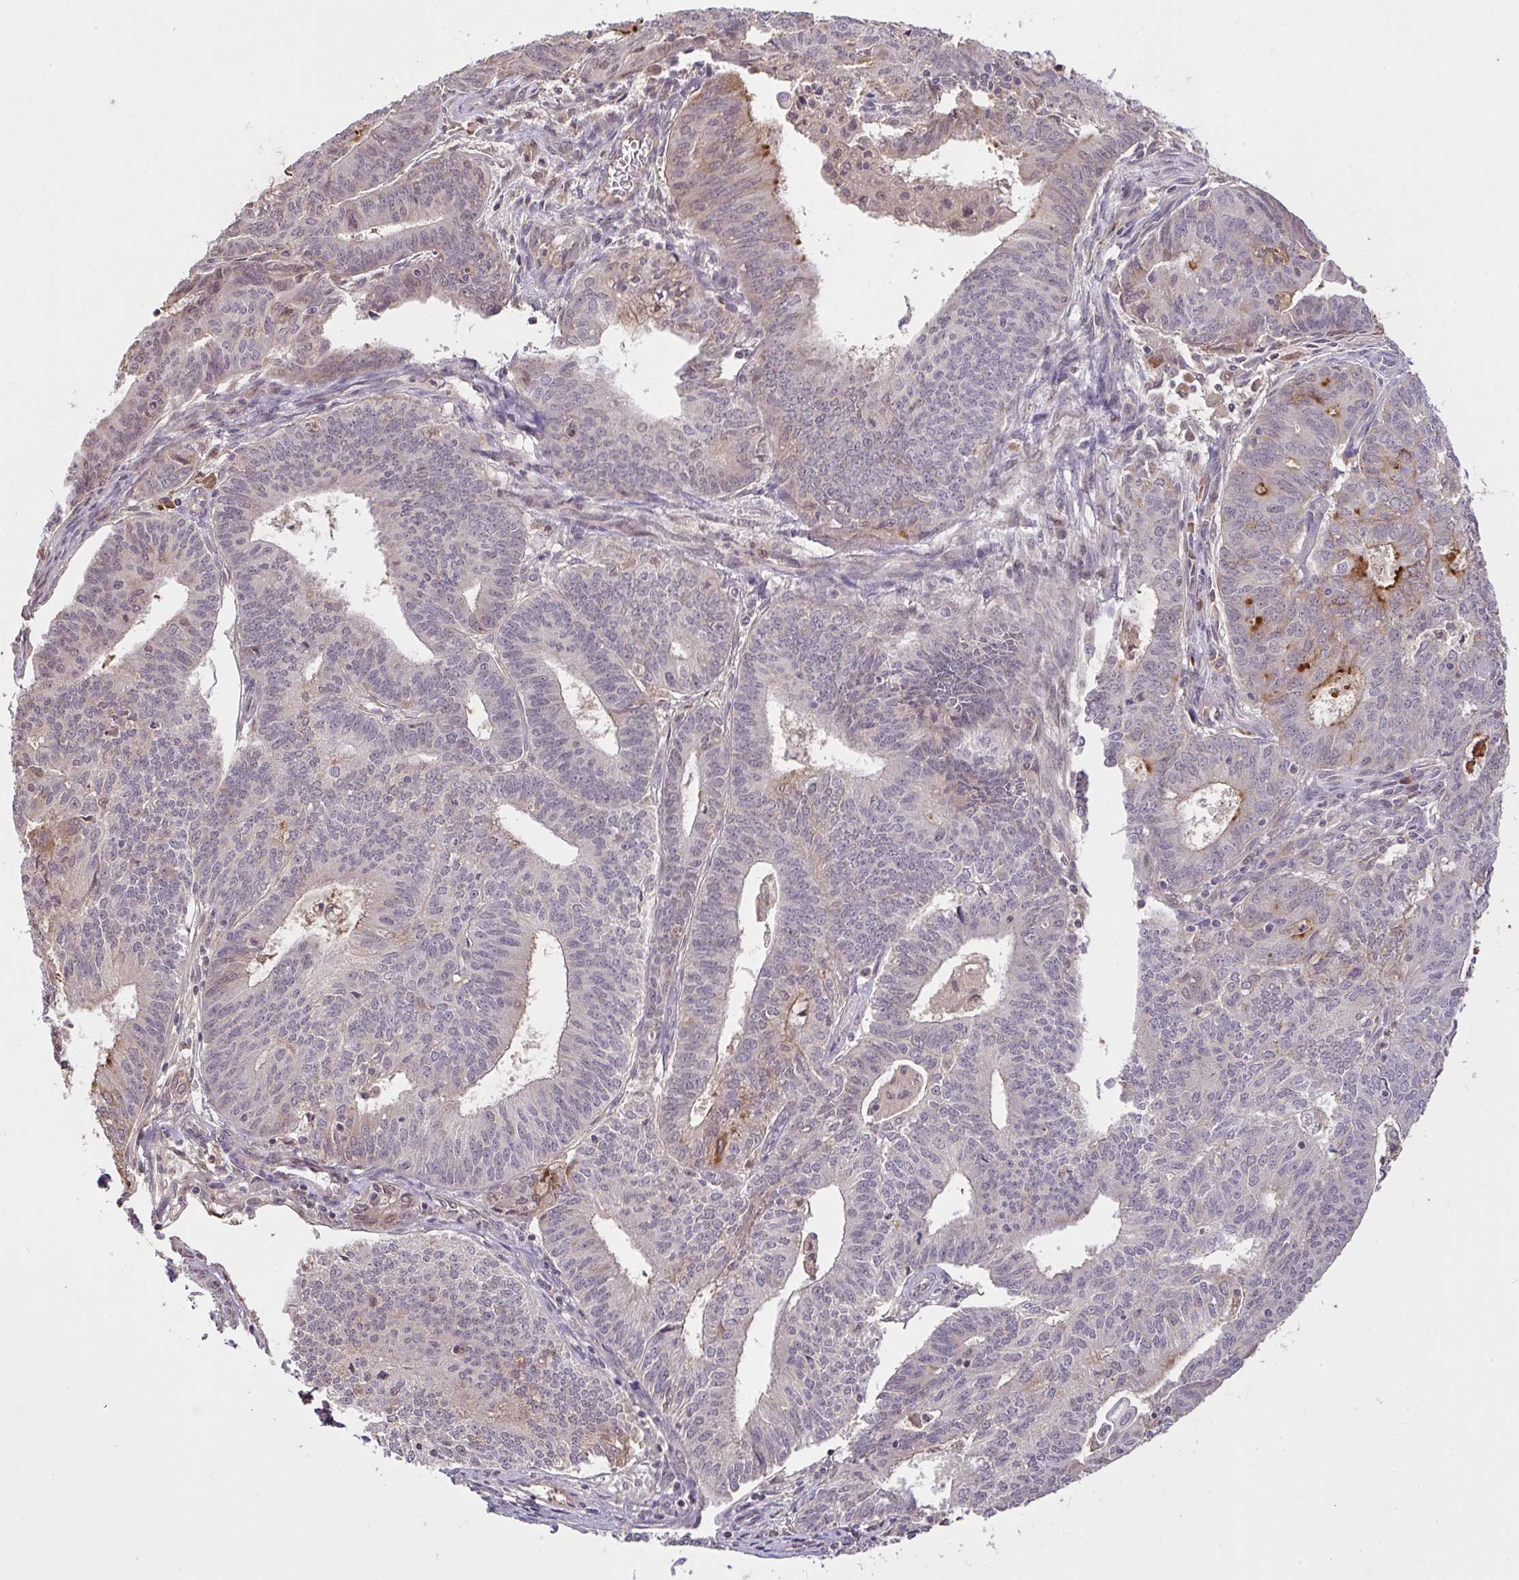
{"staining": {"intensity": "moderate", "quantity": "<25%", "location": "cytoplasmic/membranous"}, "tissue": "endometrial cancer", "cell_type": "Tumor cells", "image_type": "cancer", "snomed": [{"axis": "morphology", "description": "Adenocarcinoma, NOS"}, {"axis": "topography", "description": "Endometrium"}], "caption": "About <25% of tumor cells in adenocarcinoma (endometrial) show moderate cytoplasmic/membranous protein staining as visualized by brown immunohistochemical staining.", "gene": "FCER1A", "patient": {"sex": "female", "age": 61}}